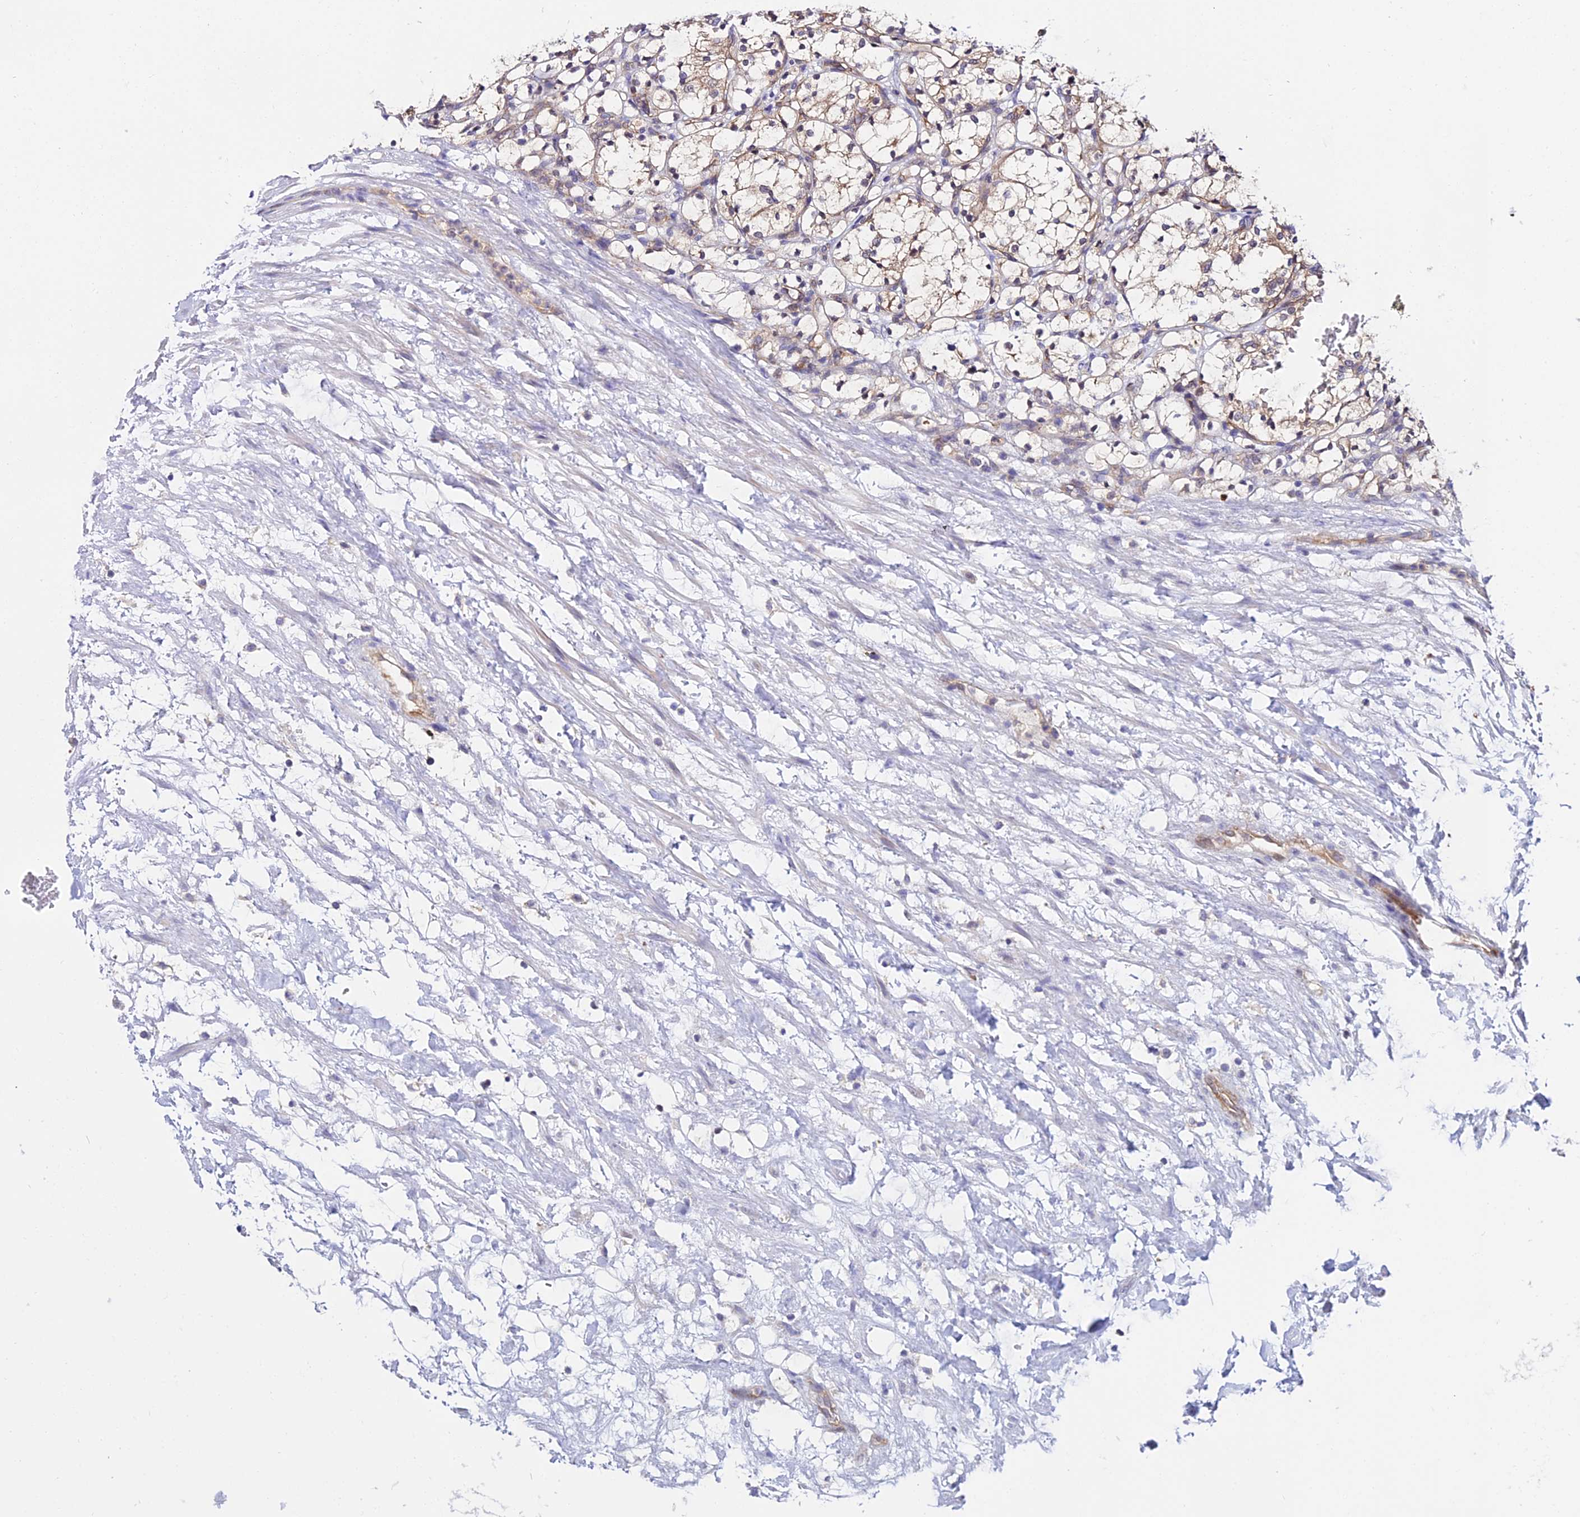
{"staining": {"intensity": "weak", "quantity": "25%-75%", "location": "cytoplasmic/membranous"}, "tissue": "renal cancer", "cell_type": "Tumor cells", "image_type": "cancer", "snomed": [{"axis": "morphology", "description": "Adenocarcinoma, NOS"}, {"axis": "topography", "description": "Kidney"}], "caption": "This micrograph shows adenocarcinoma (renal) stained with IHC to label a protein in brown. The cytoplasmic/membranous of tumor cells show weak positivity for the protein. Nuclei are counter-stained blue.", "gene": "PPP2R2C", "patient": {"sex": "female", "age": 69}}